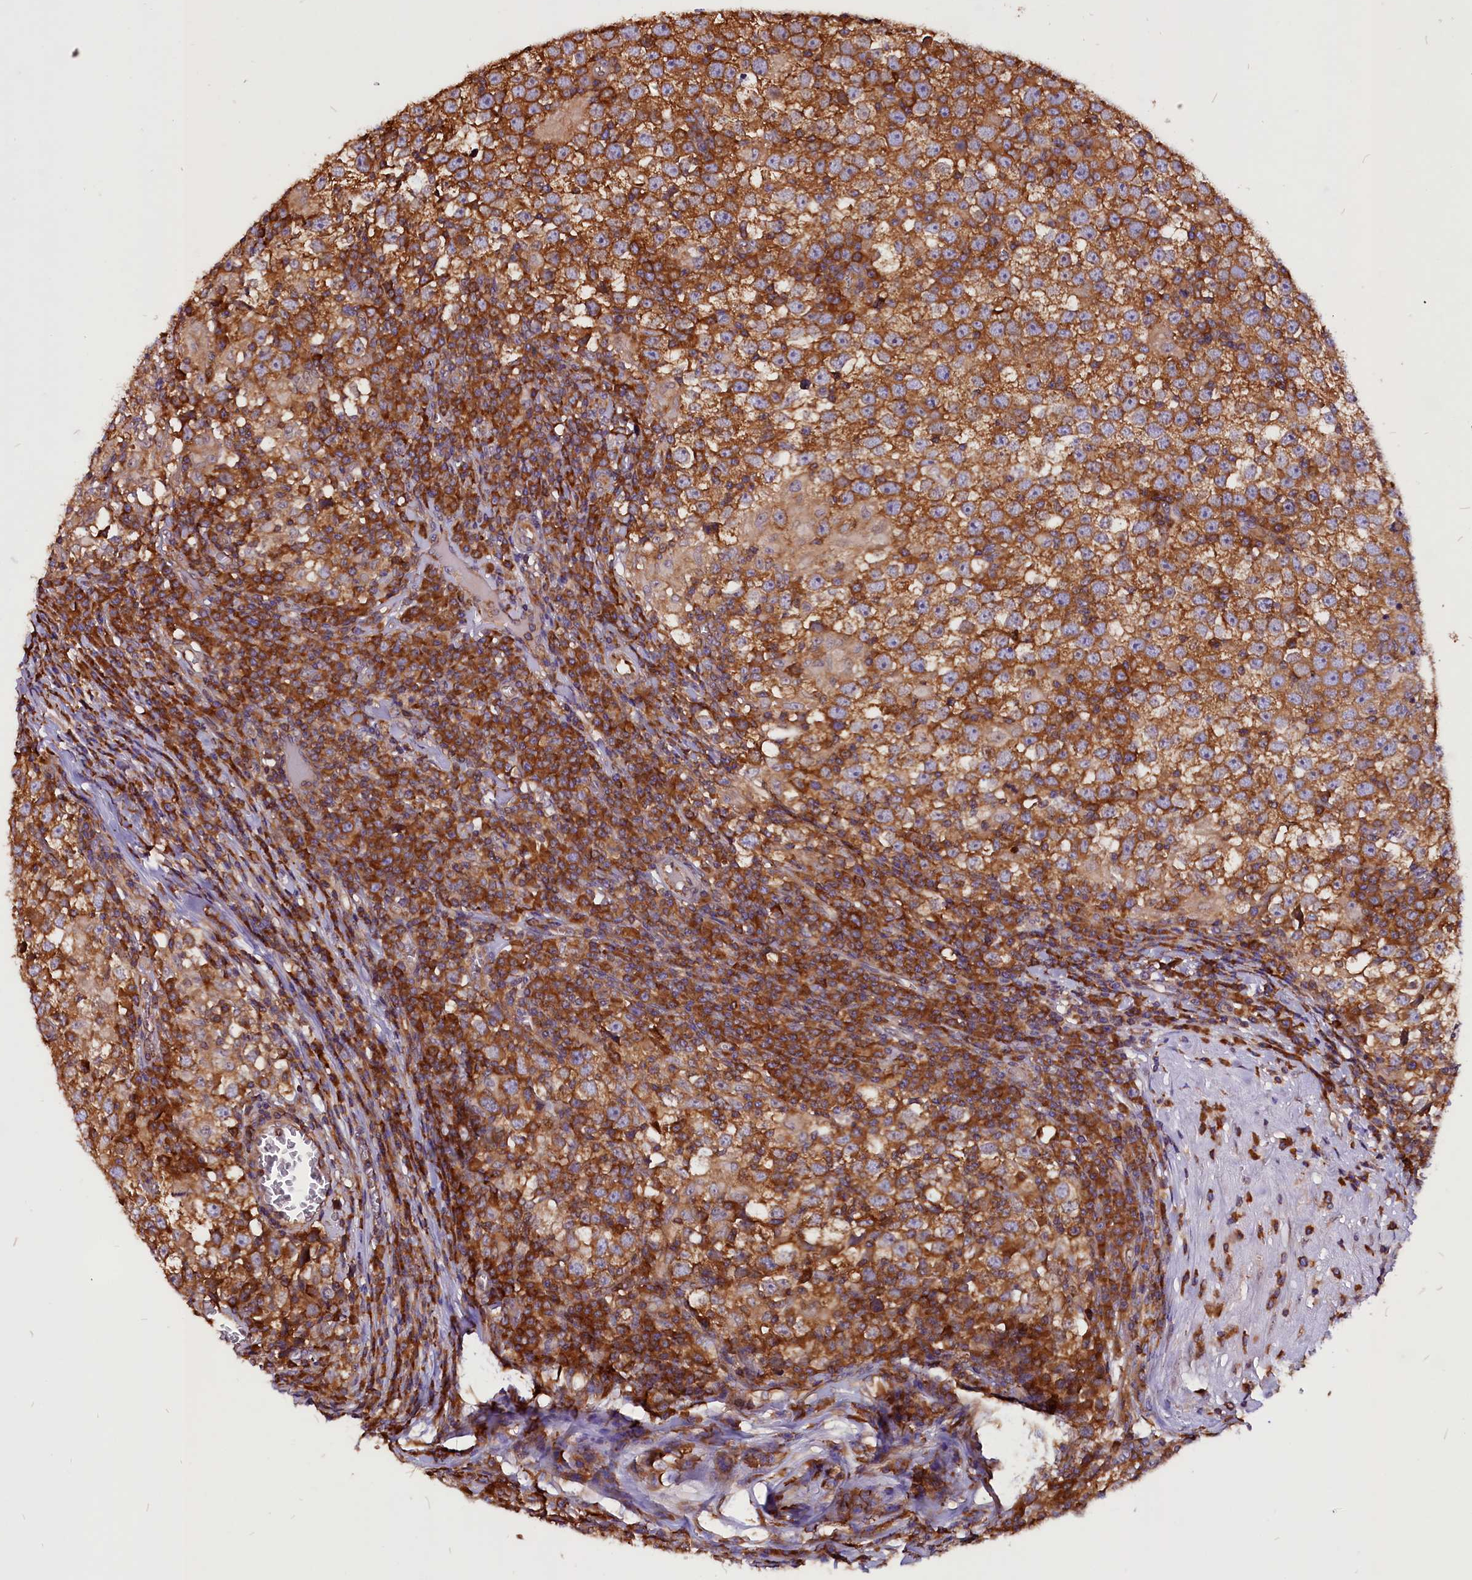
{"staining": {"intensity": "strong", "quantity": ">75%", "location": "cytoplasmic/membranous"}, "tissue": "testis cancer", "cell_type": "Tumor cells", "image_type": "cancer", "snomed": [{"axis": "morphology", "description": "Seminoma, NOS"}, {"axis": "topography", "description": "Testis"}], "caption": "This is a histology image of IHC staining of testis cancer, which shows strong expression in the cytoplasmic/membranous of tumor cells.", "gene": "EIF3G", "patient": {"sex": "male", "age": 65}}